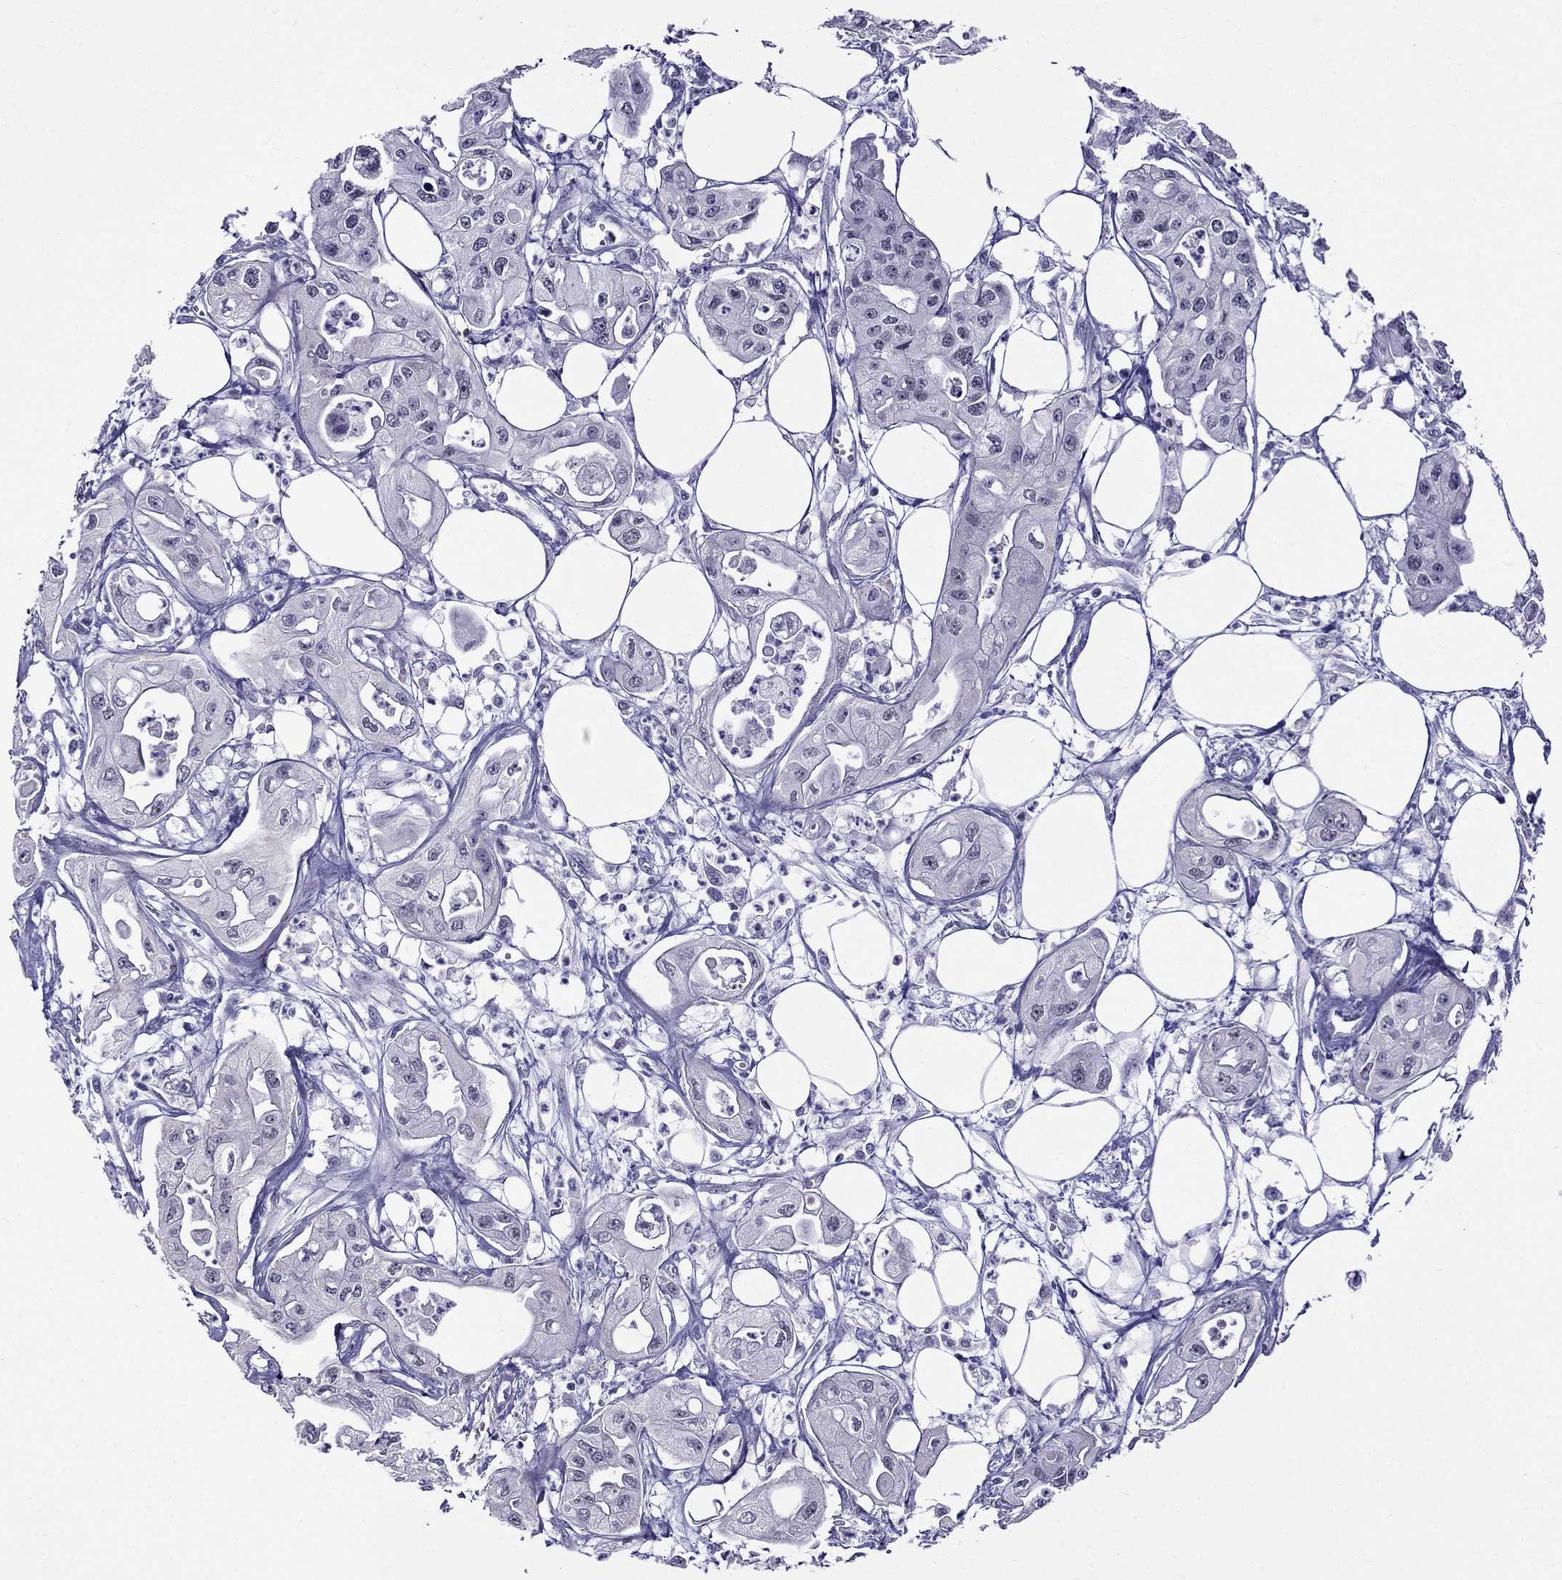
{"staining": {"intensity": "negative", "quantity": "none", "location": "none"}, "tissue": "pancreatic cancer", "cell_type": "Tumor cells", "image_type": "cancer", "snomed": [{"axis": "morphology", "description": "Adenocarcinoma, NOS"}, {"axis": "topography", "description": "Pancreas"}], "caption": "Immunohistochemical staining of human pancreatic adenocarcinoma shows no significant staining in tumor cells.", "gene": "MGP", "patient": {"sex": "male", "age": 70}}